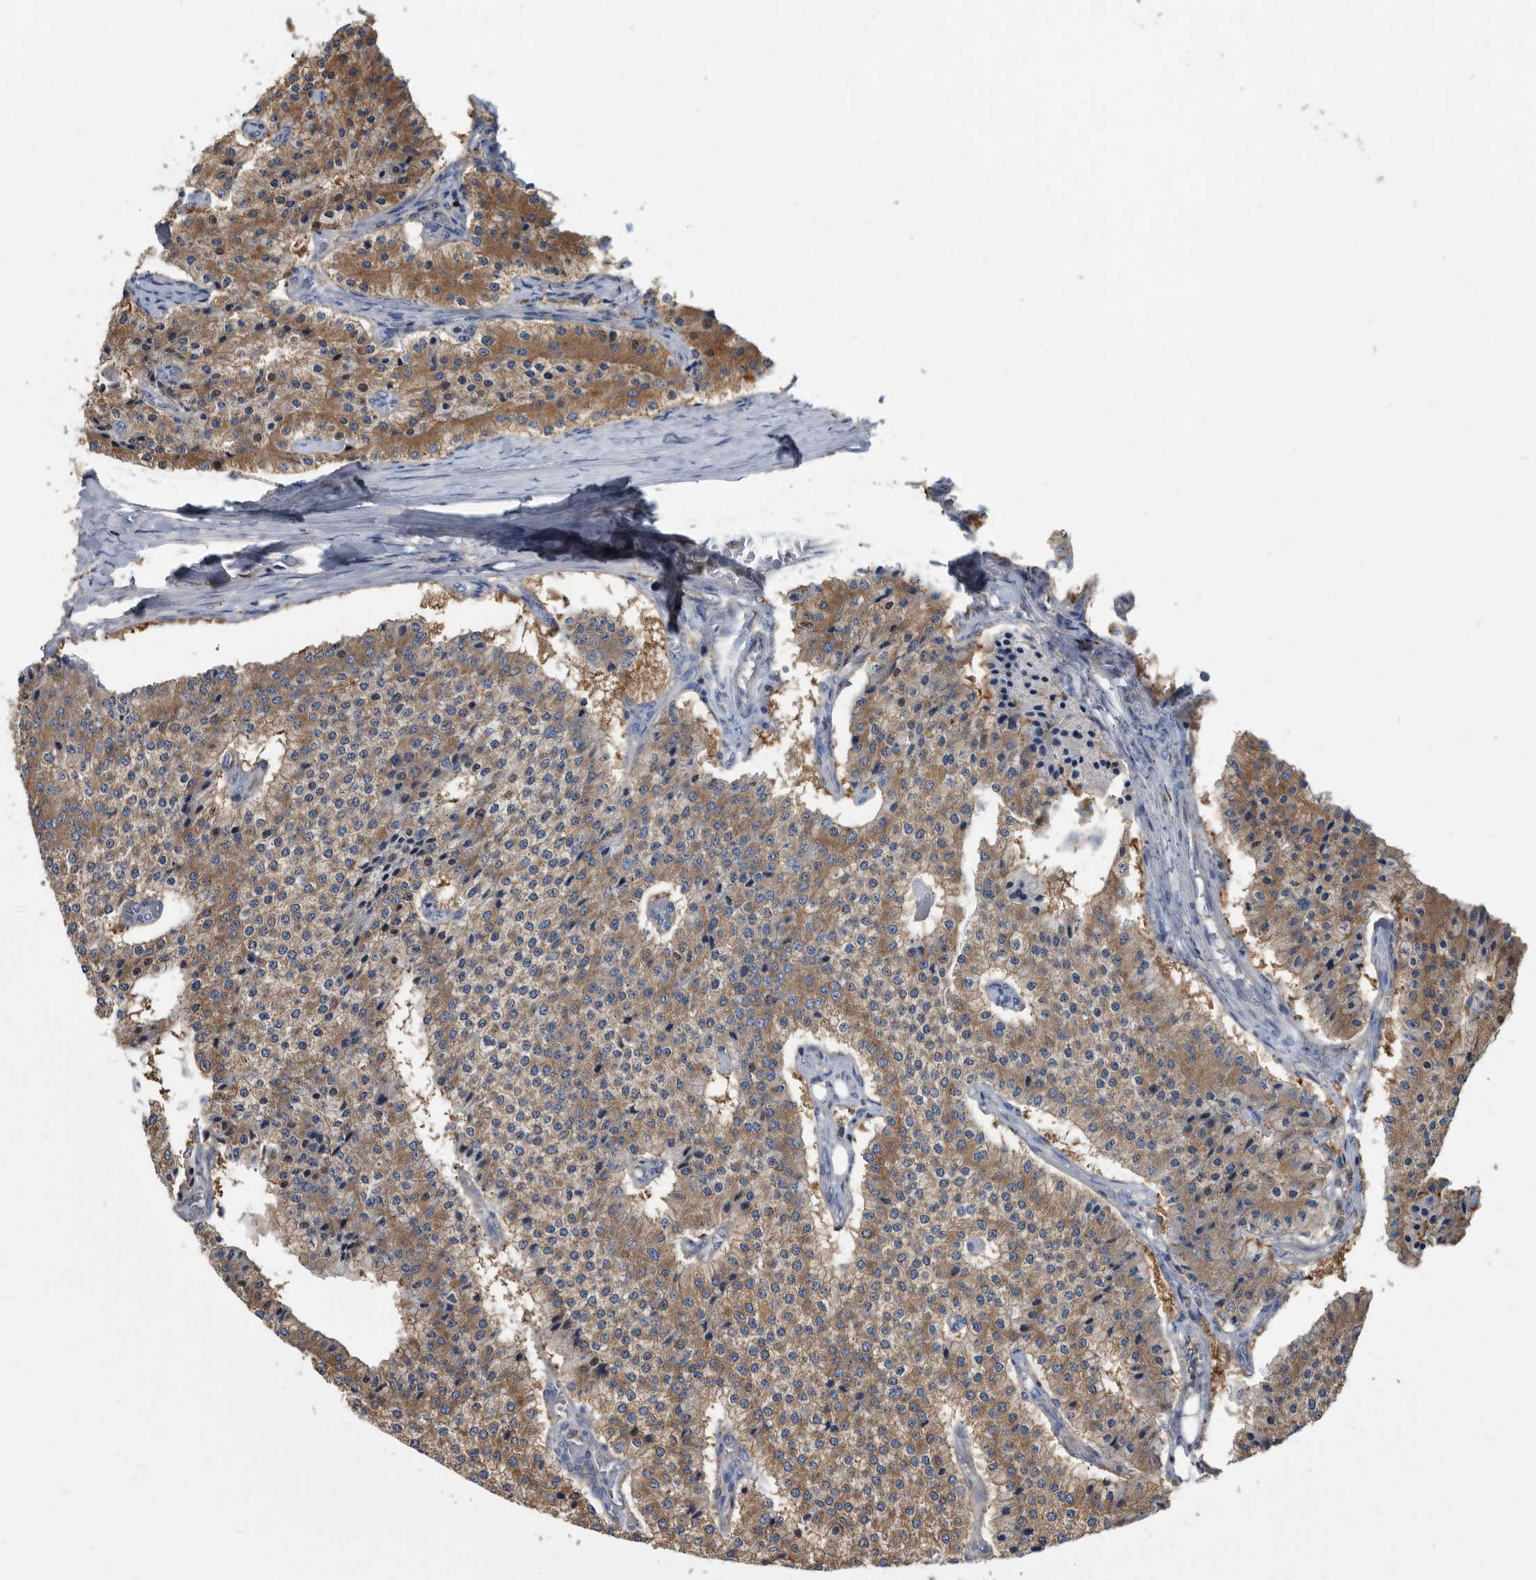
{"staining": {"intensity": "moderate", "quantity": ">75%", "location": "cytoplasmic/membranous"}, "tissue": "carcinoid", "cell_type": "Tumor cells", "image_type": "cancer", "snomed": [{"axis": "morphology", "description": "Carcinoid, malignant, NOS"}, {"axis": "topography", "description": "Colon"}], "caption": "The image shows immunohistochemical staining of carcinoid (malignant). There is moderate cytoplasmic/membranous positivity is present in approximately >75% of tumor cells.", "gene": "APEH", "patient": {"sex": "female", "age": 52}}